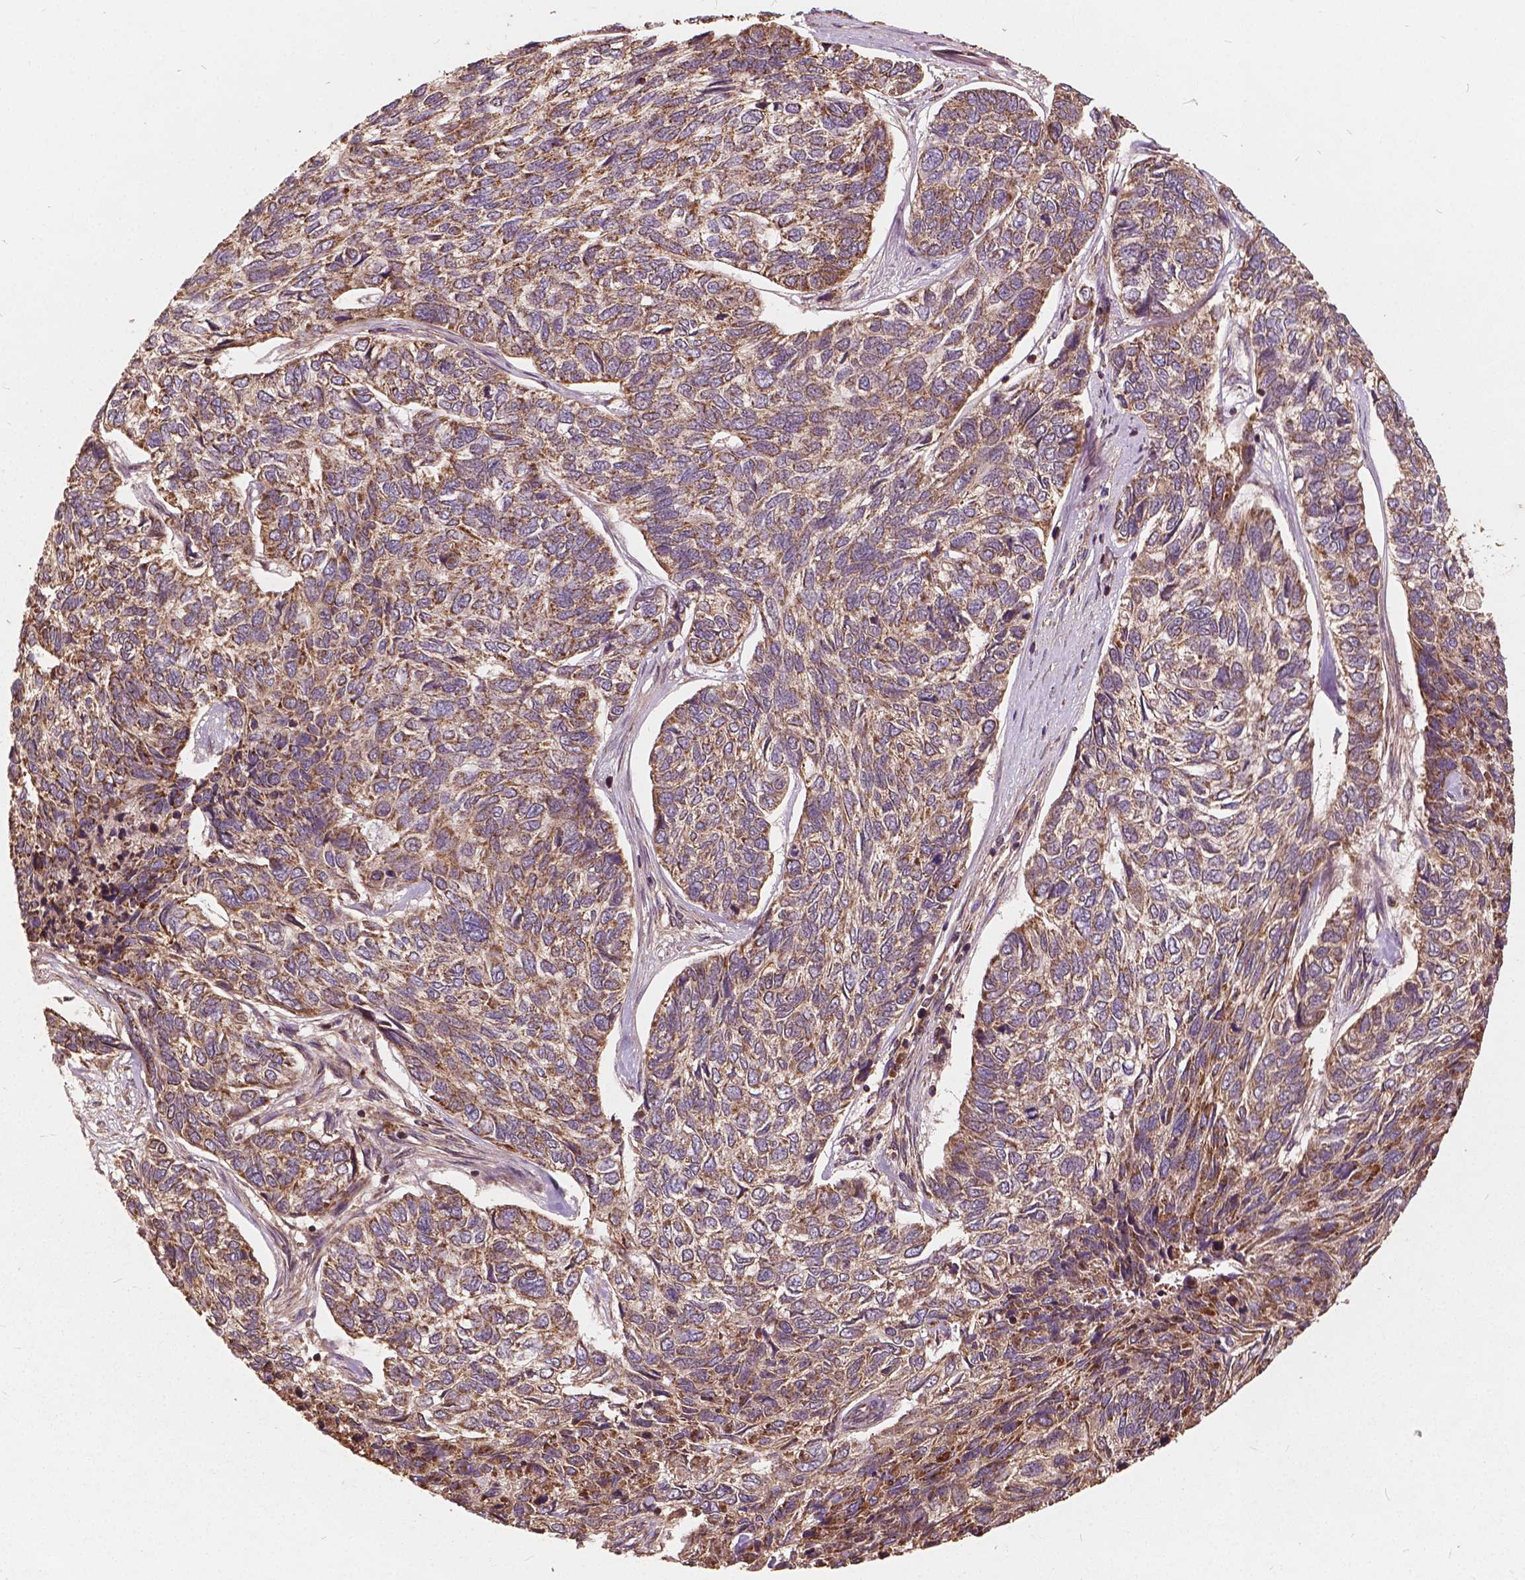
{"staining": {"intensity": "moderate", "quantity": ">75%", "location": "cytoplasmic/membranous"}, "tissue": "skin cancer", "cell_type": "Tumor cells", "image_type": "cancer", "snomed": [{"axis": "morphology", "description": "Basal cell carcinoma"}, {"axis": "topography", "description": "Skin"}], "caption": "Protein expression analysis of skin cancer (basal cell carcinoma) demonstrates moderate cytoplasmic/membranous expression in about >75% of tumor cells.", "gene": "UBXN2A", "patient": {"sex": "female", "age": 65}}